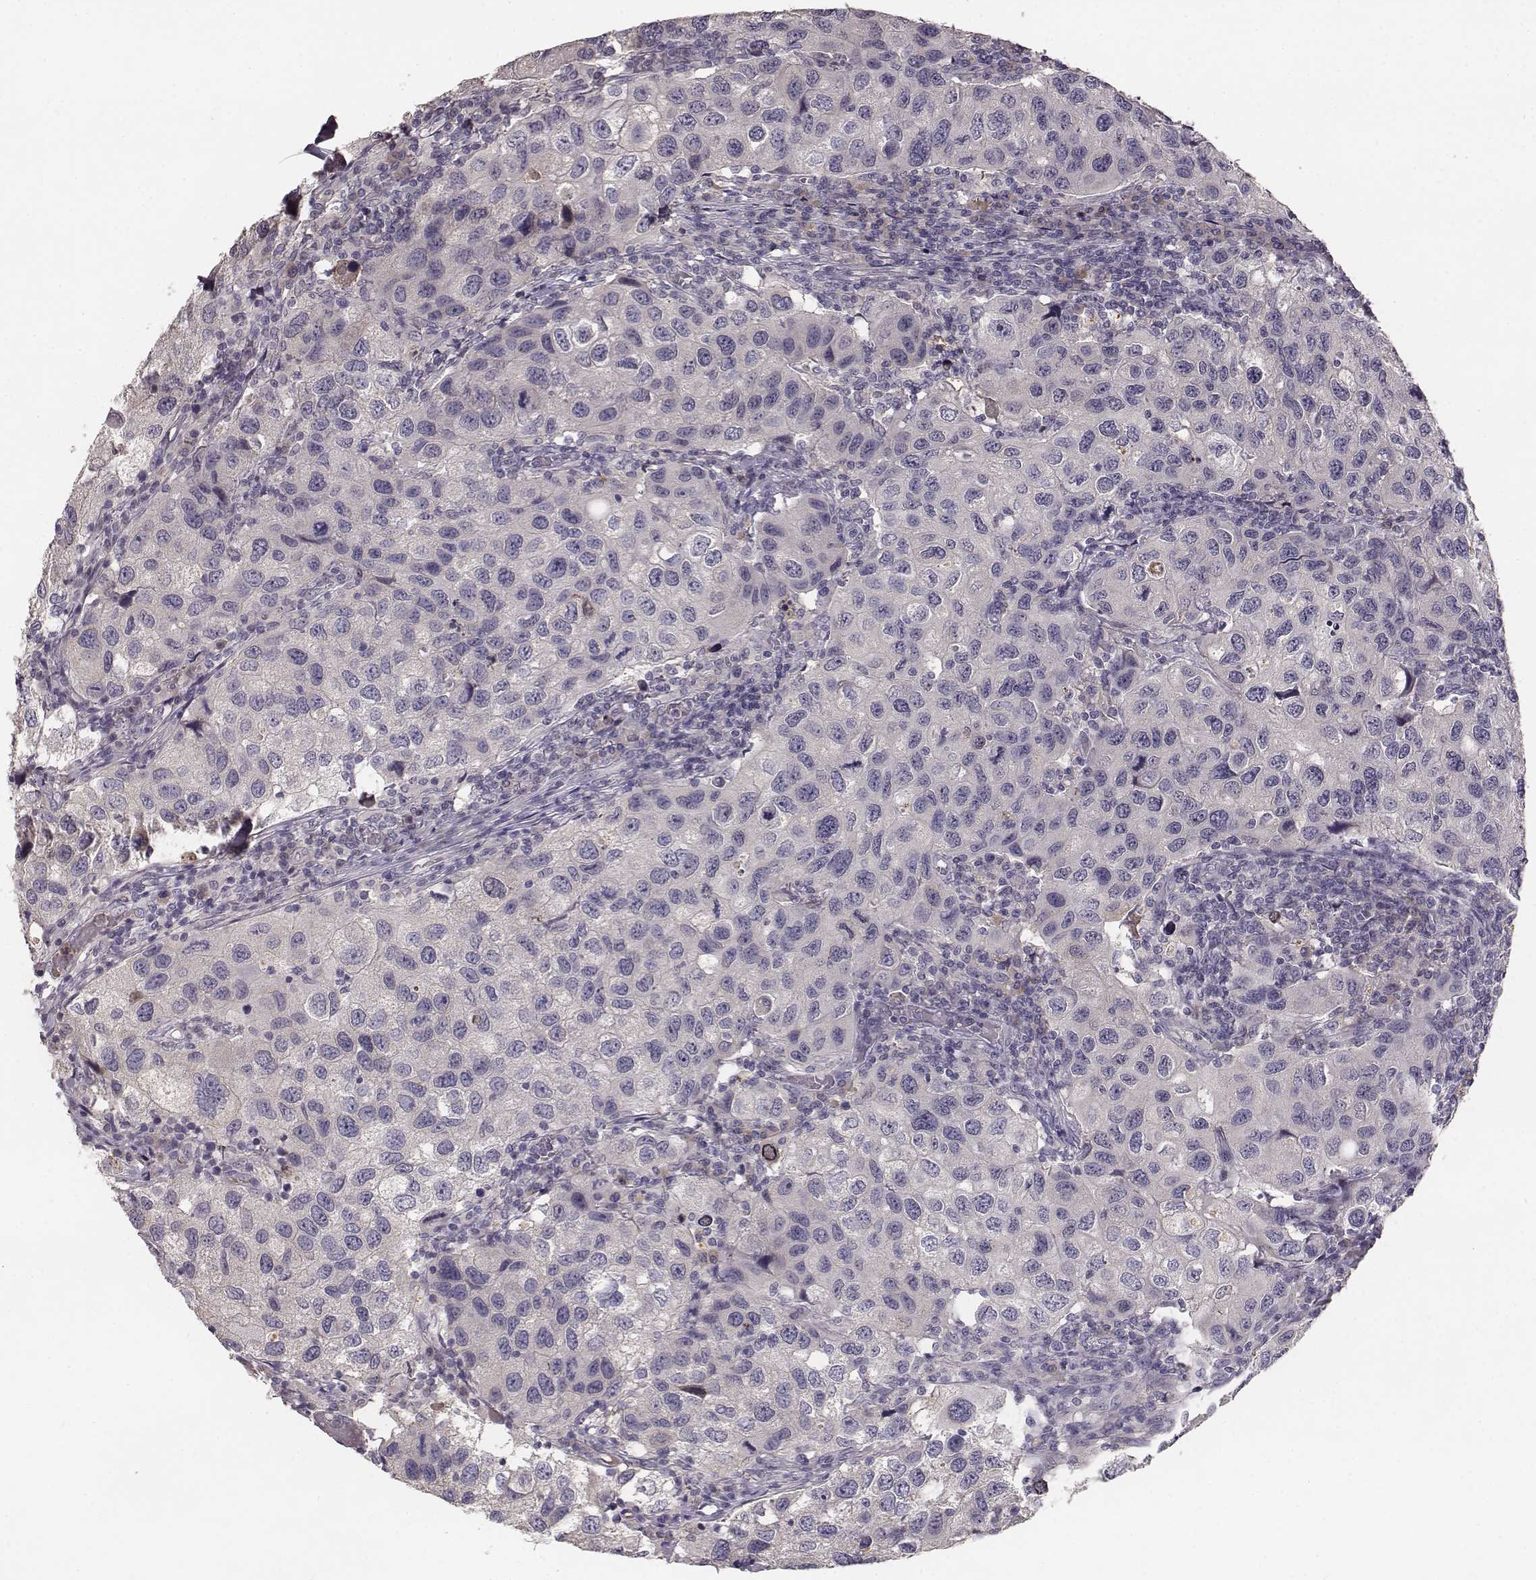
{"staining": {"intensity": "negative", "quantity": "none", "location": "none"}, "tissue": "urothelial cancer", "cell_type": "Tumor cells", "image_type": "cancer", "snomed": [{"axis": "morphology", "description": "Urothelial carcinoma, High grade"}, {"axis": "topography", "description": "Urinary bladder"}], "caption": "IHC of urothelial cancer demonstrates no expression in tumor cells.", "gene": "YJEFN3", "patient": {"sex": "male", "age": 79}}